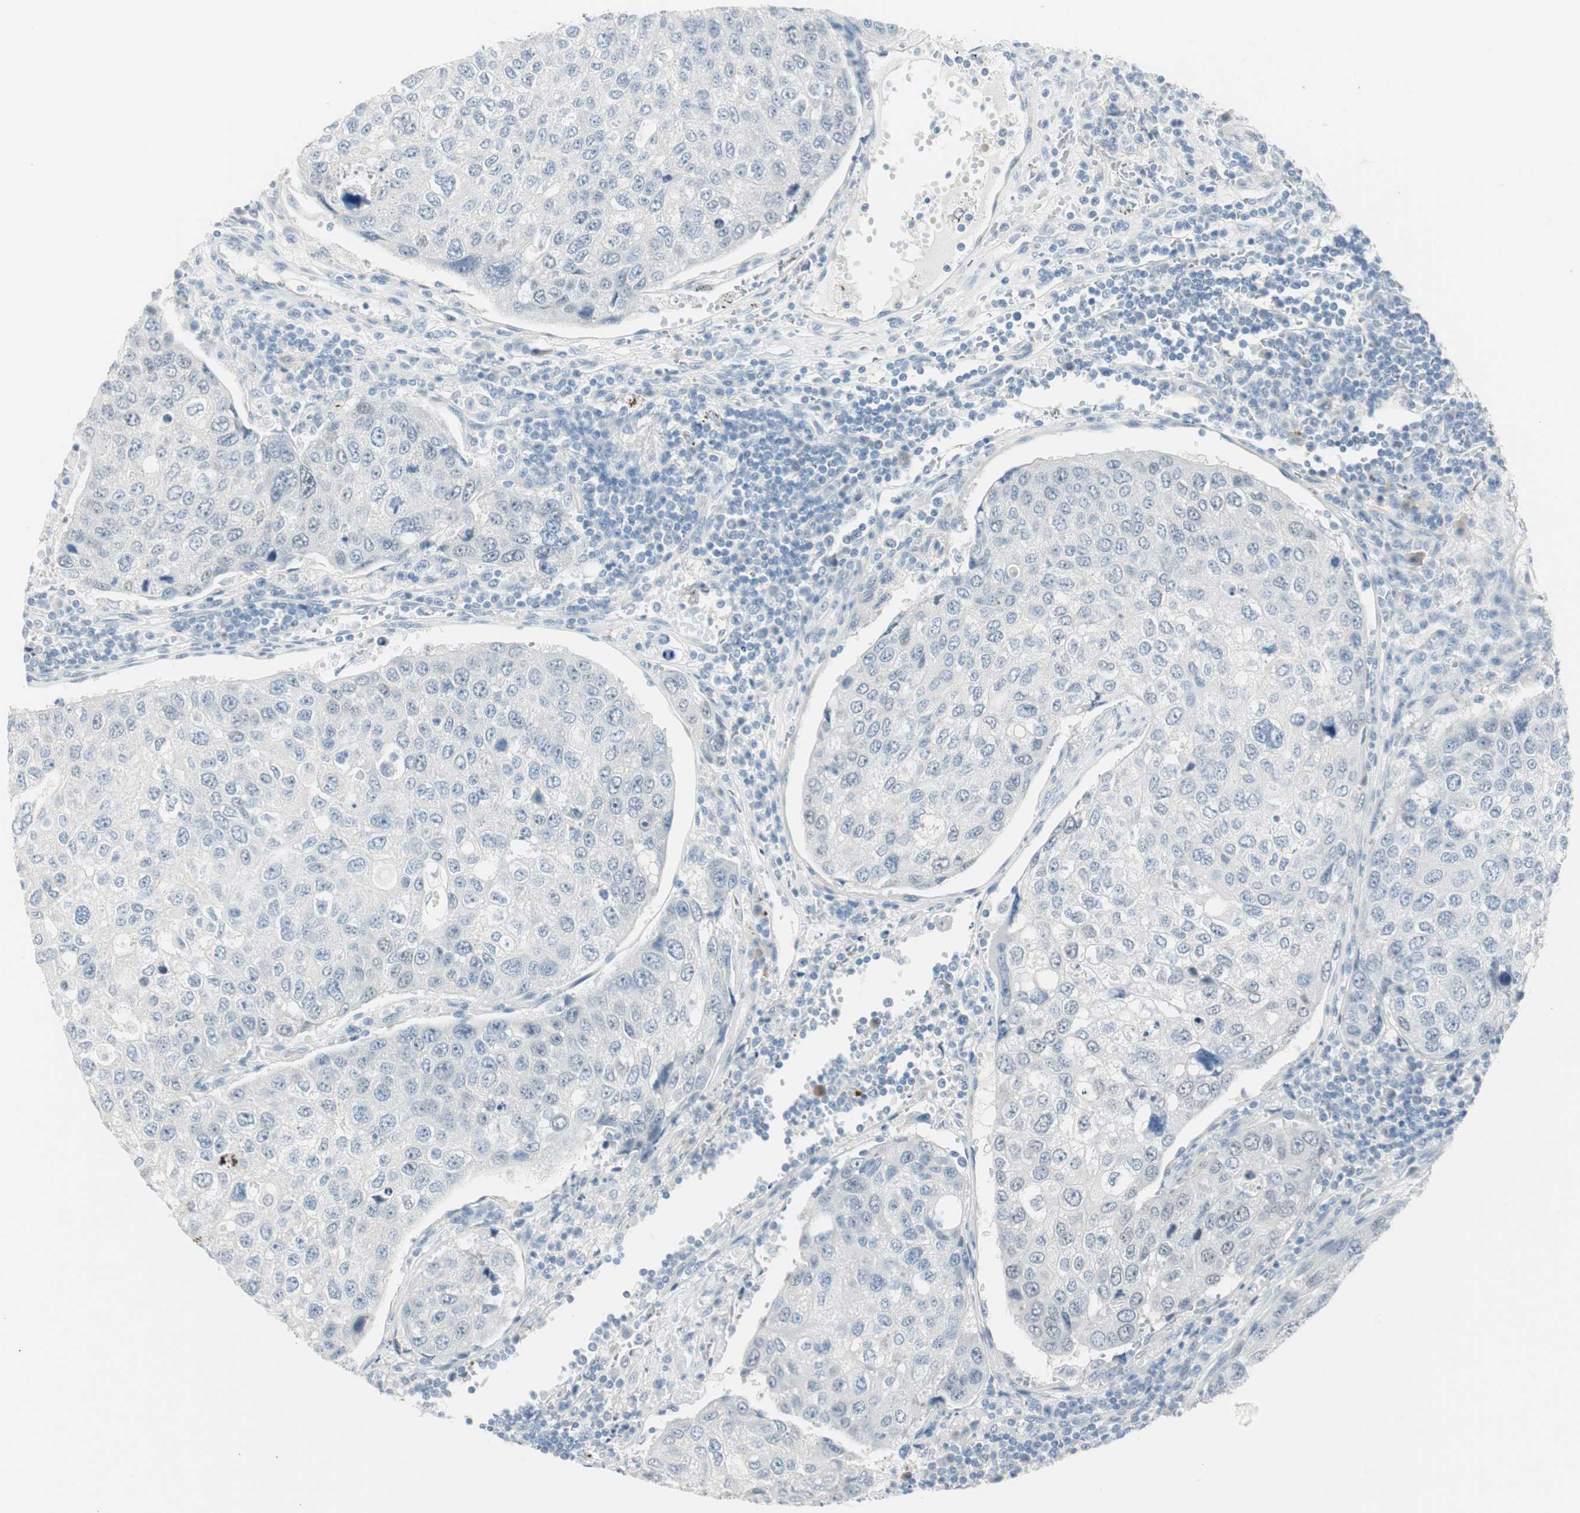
{"staining": {"intensity": "negative", "quantity": "none", "location": "none"}, "tissue": "urothelial cancer", "cell_type": "Tumor cells", "image_type": "cancer", "snomed": [{"axis": "morphology", "description": "Urothelial carcinoma, High grade"}, {"axis": "topography", "description": "Lymph node"}, {"axis": "topography", "description": "Urinary bladder"}], "caption": "Immunohistochemical staining of human urothelial cancer displays no significant staining in tumor cells. Nuclei are stained in blue.", "gene": "MLLT10", "patient": {"sex": "male", "age": 51}}